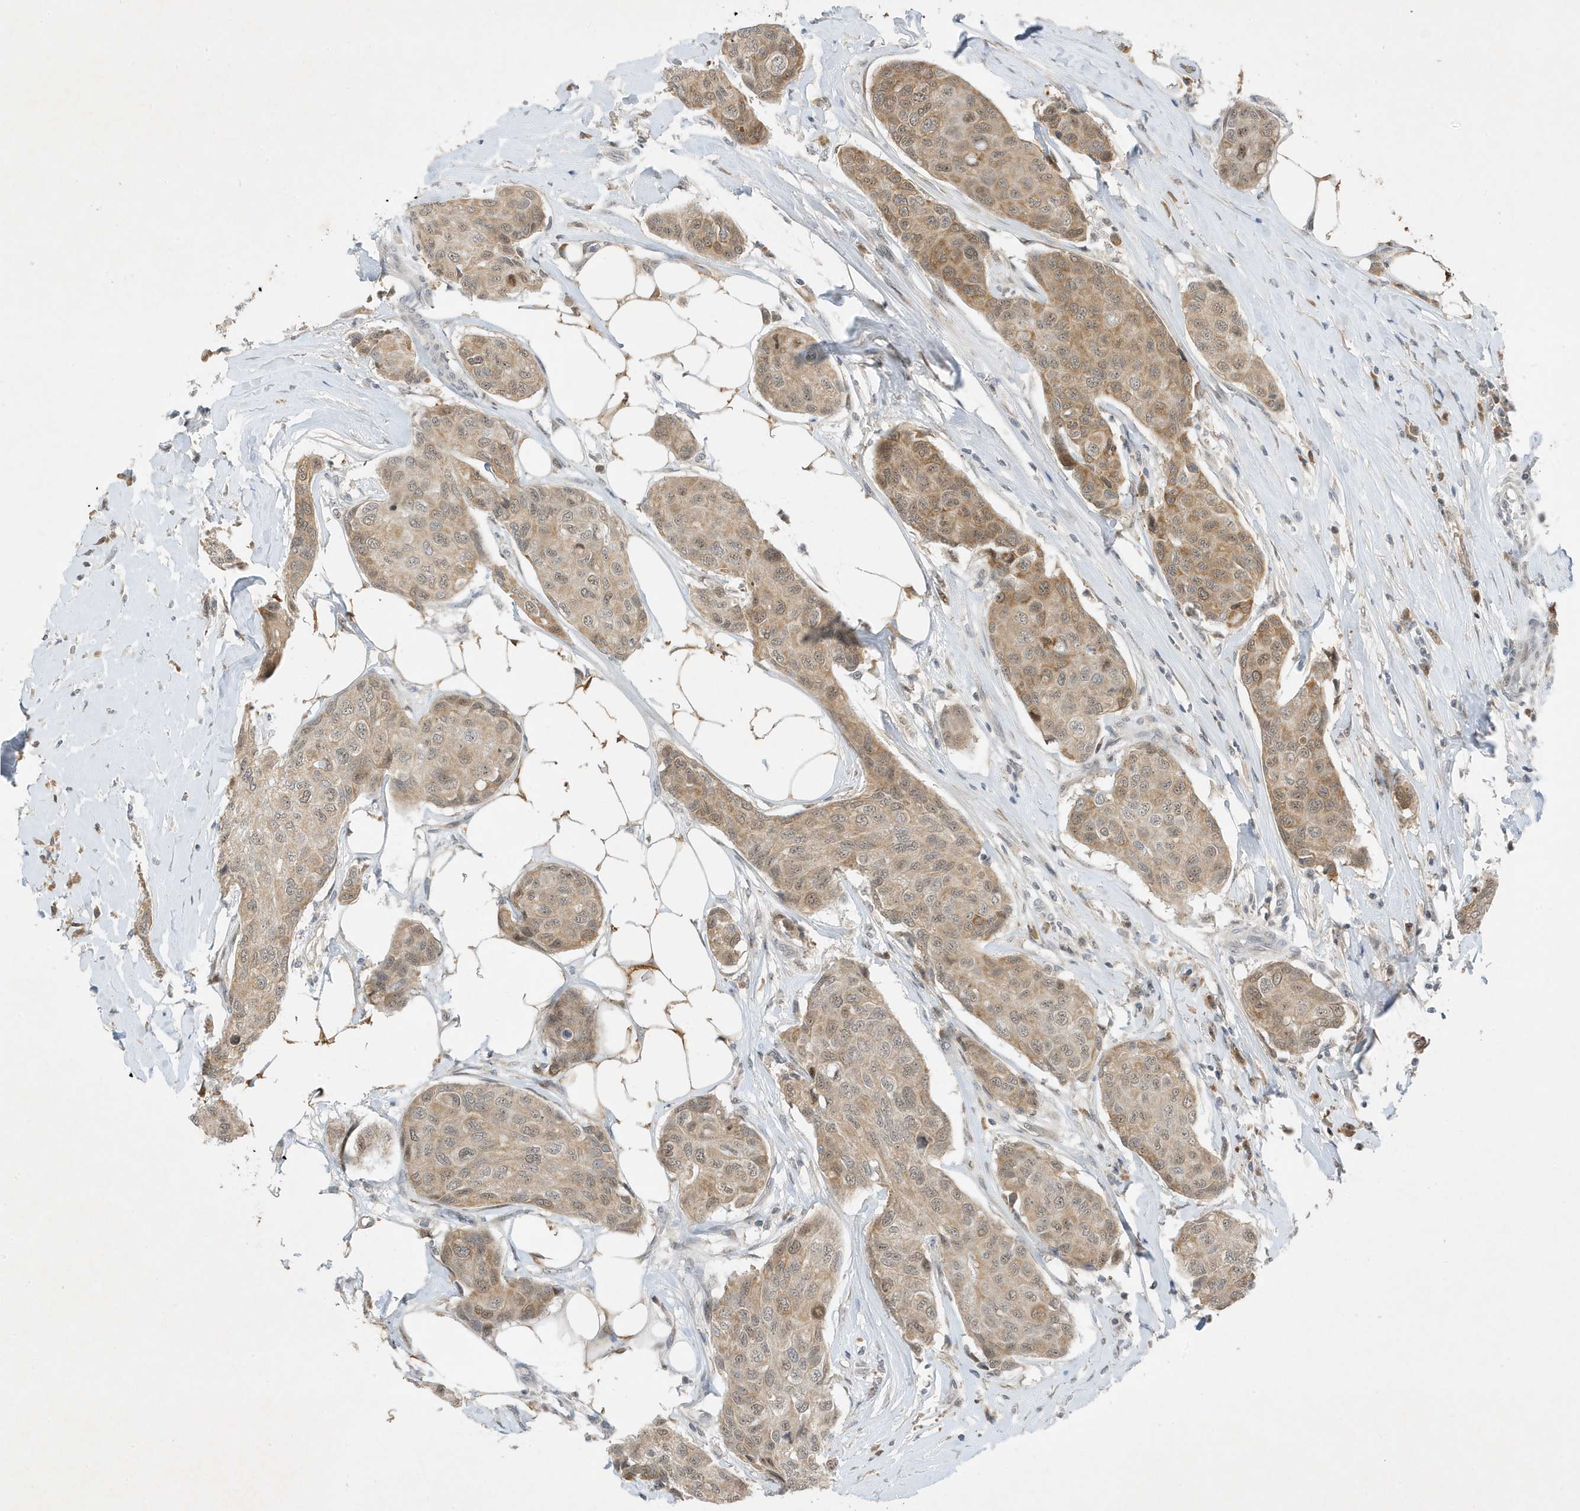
{"staining": {"intensity": "weak", "quantity": ">75%", "location": "cytoplasmic/membranous"}, "tissue": "breast cancer", "cell_type": "Tumor cells", "image_type": "cancer", "snomed": [{"axis": "morphology", "description": "Duct carcinoma"}, {"axis": "topography", "description": "Breast"}], "caption": "A photomicrograph showing weak cytoplasmic/membranous expression in approximately >75% of tumor cells in breast cancer, as visualized by brown immunohistochemical staining.", "gene": "MAST3", "patient": {"sex": "female", "age": 80}}